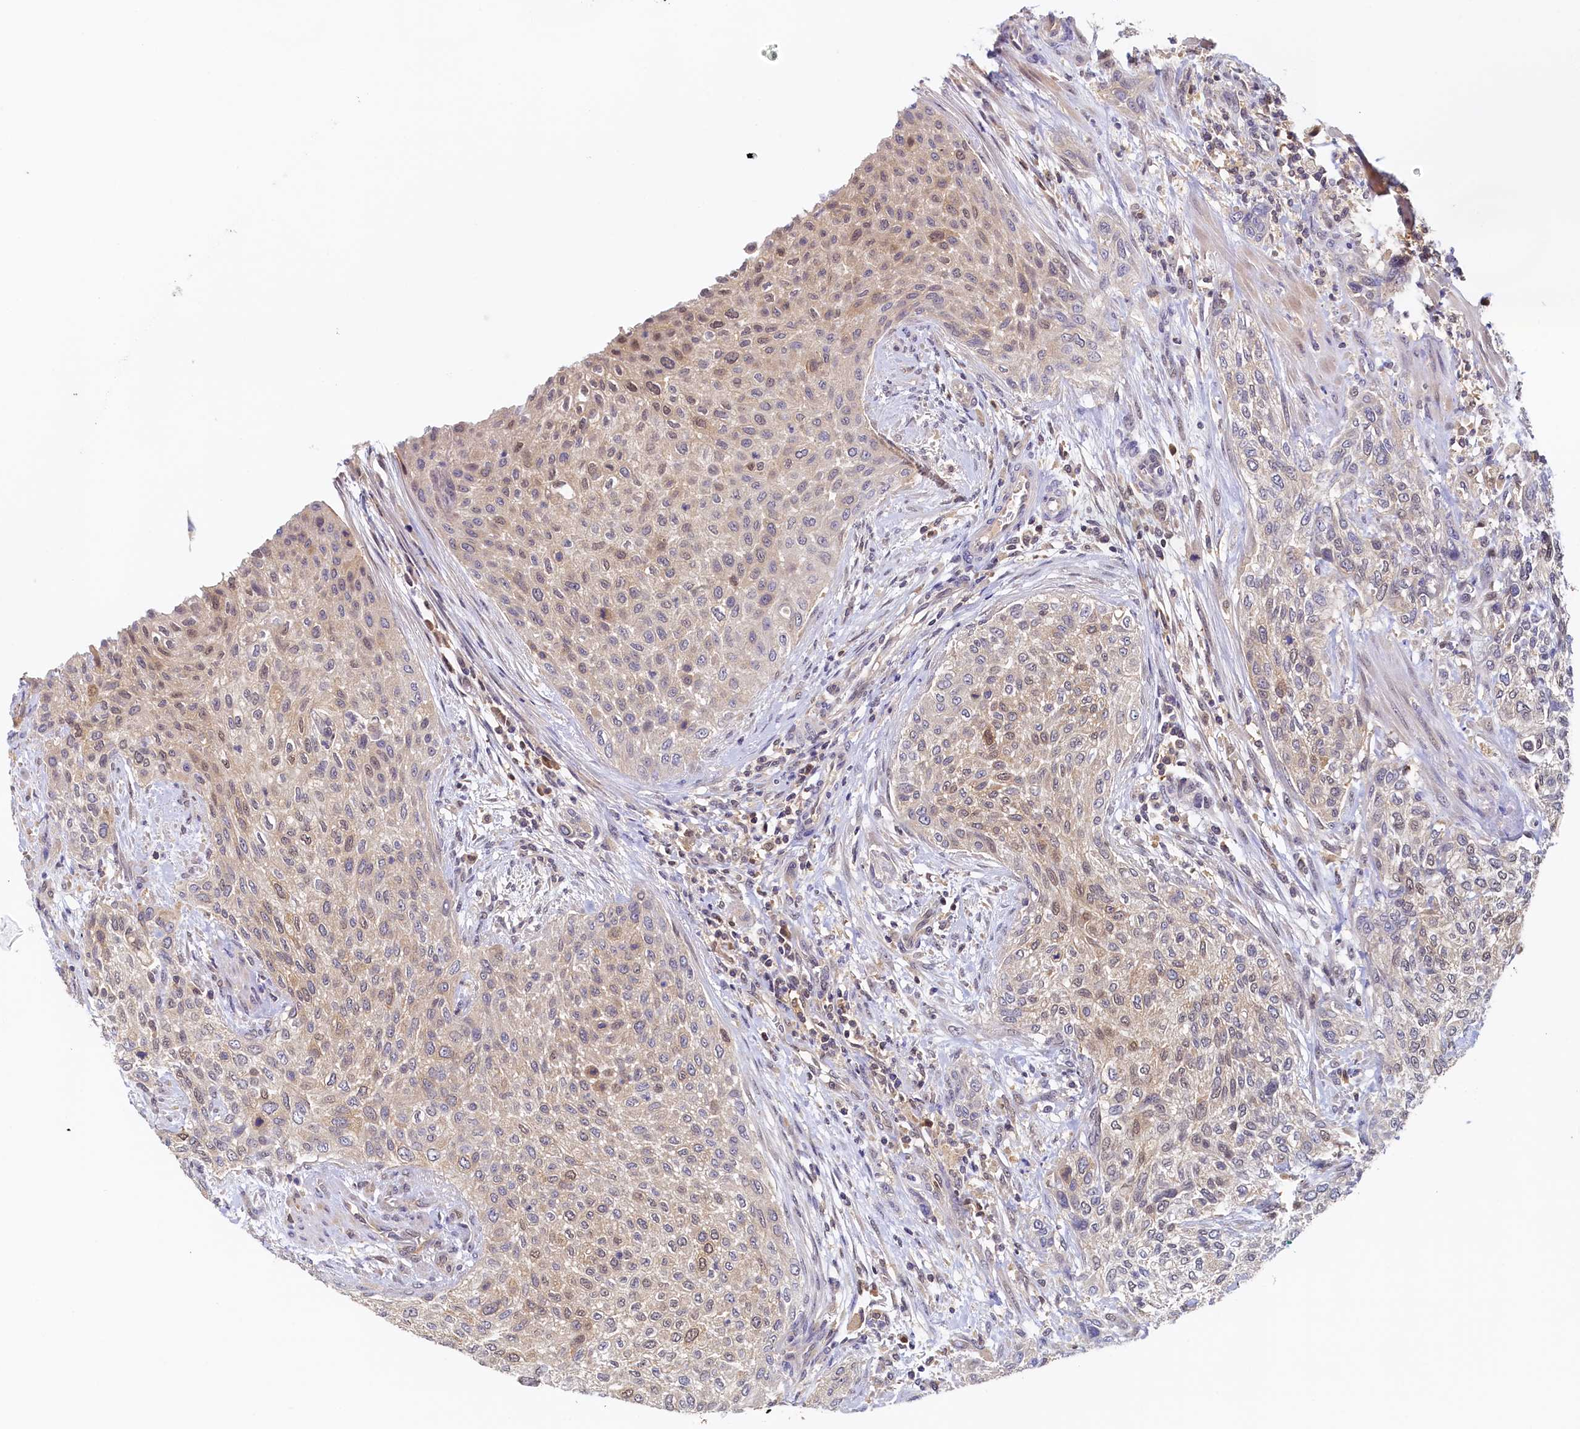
{"staining": {"intensity": "moderate", "quantity": "<25%", "location": "cytoplasmic/membranous,nuclear"}, "tissue": "urothelial cancer", "cell_type": "Tumor cells", "image_type": "cancer", "snomed": [{"axis": "morphology", "description": "Normal tissue, NOS"}, {"axis": "morphology", "description": "Urothelial carcinoma, NOS"}, {"axis": "topography", "description": "Urinary bladder"}, {"axis": "topography", "description": "Peripheral nerve tissue"}], "caption": "Brown immunohistochemical staining in urothelial cancer exhibits moderate cytoplasmic/membranous and nuclear positivity in approximately <25% of tumor cells.", "gene": "PAAF1", "patient": {"sex": "male", "age": 35}}